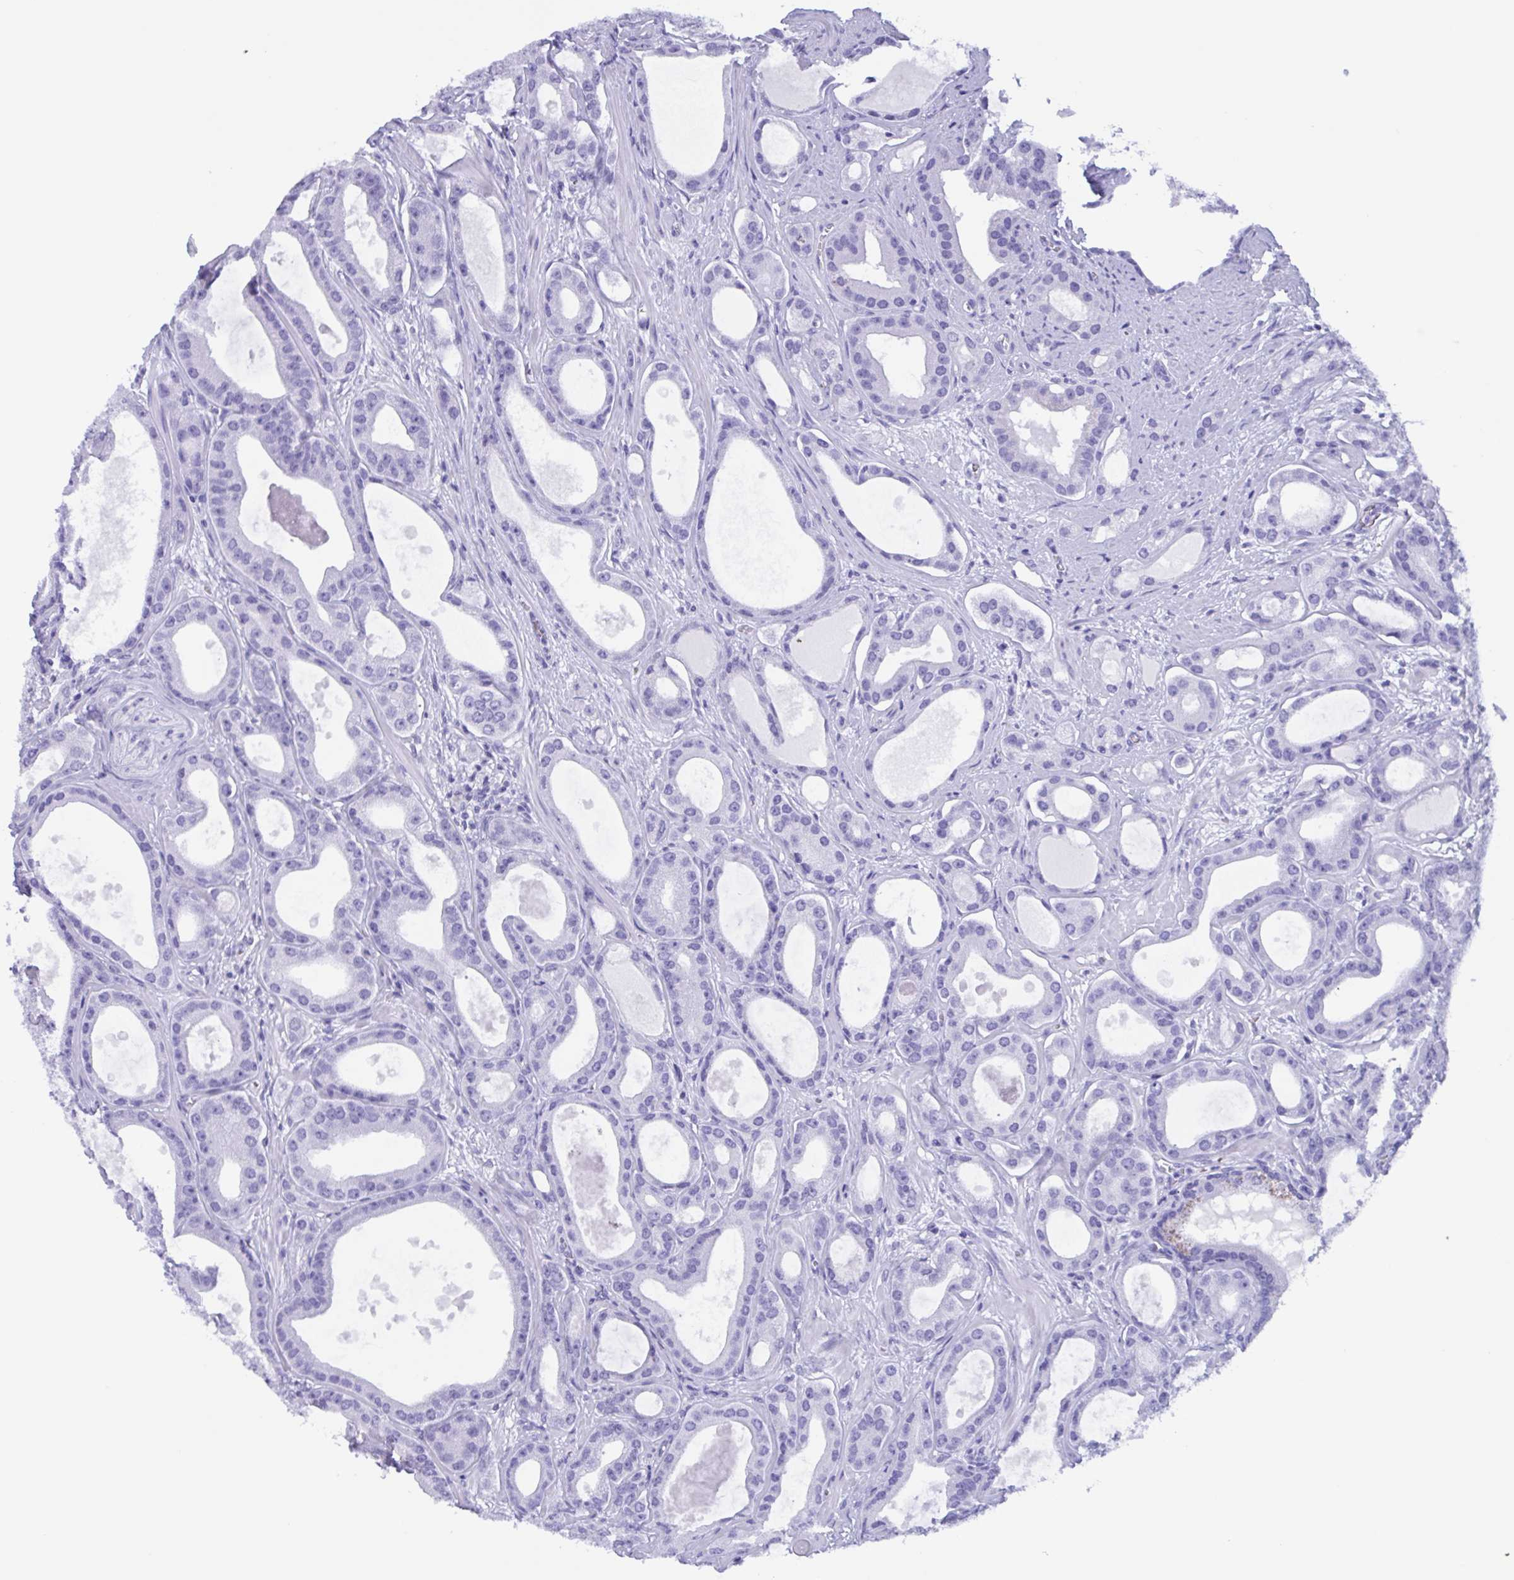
{"staining": {"intensity": "negative", "quantity": "none", "location": "none"}, "tissue": "prostate cancer", "cell_type": "Tumor cells", "image_type": "cancer", "snomed": [{"axis": "morphology", "description": "Adenocarcinoma, High grade"}, {"axis": "topography", "description": "Prostate"}], "caption": "Immunohistochemistry image of neoplastic tissue: high-grade adenocarcinoma (prostate) stained with DAB (3,3'-diaminobenzidine) displays no significant protein positivity in tumor cells. (DAB (3,3'-diaminobenzidine) immunohistochemistry visualized using brightfield microscopy, high magnification).", "gene": "ZNF850", "patient": {"sex": "male", "age": 65}}